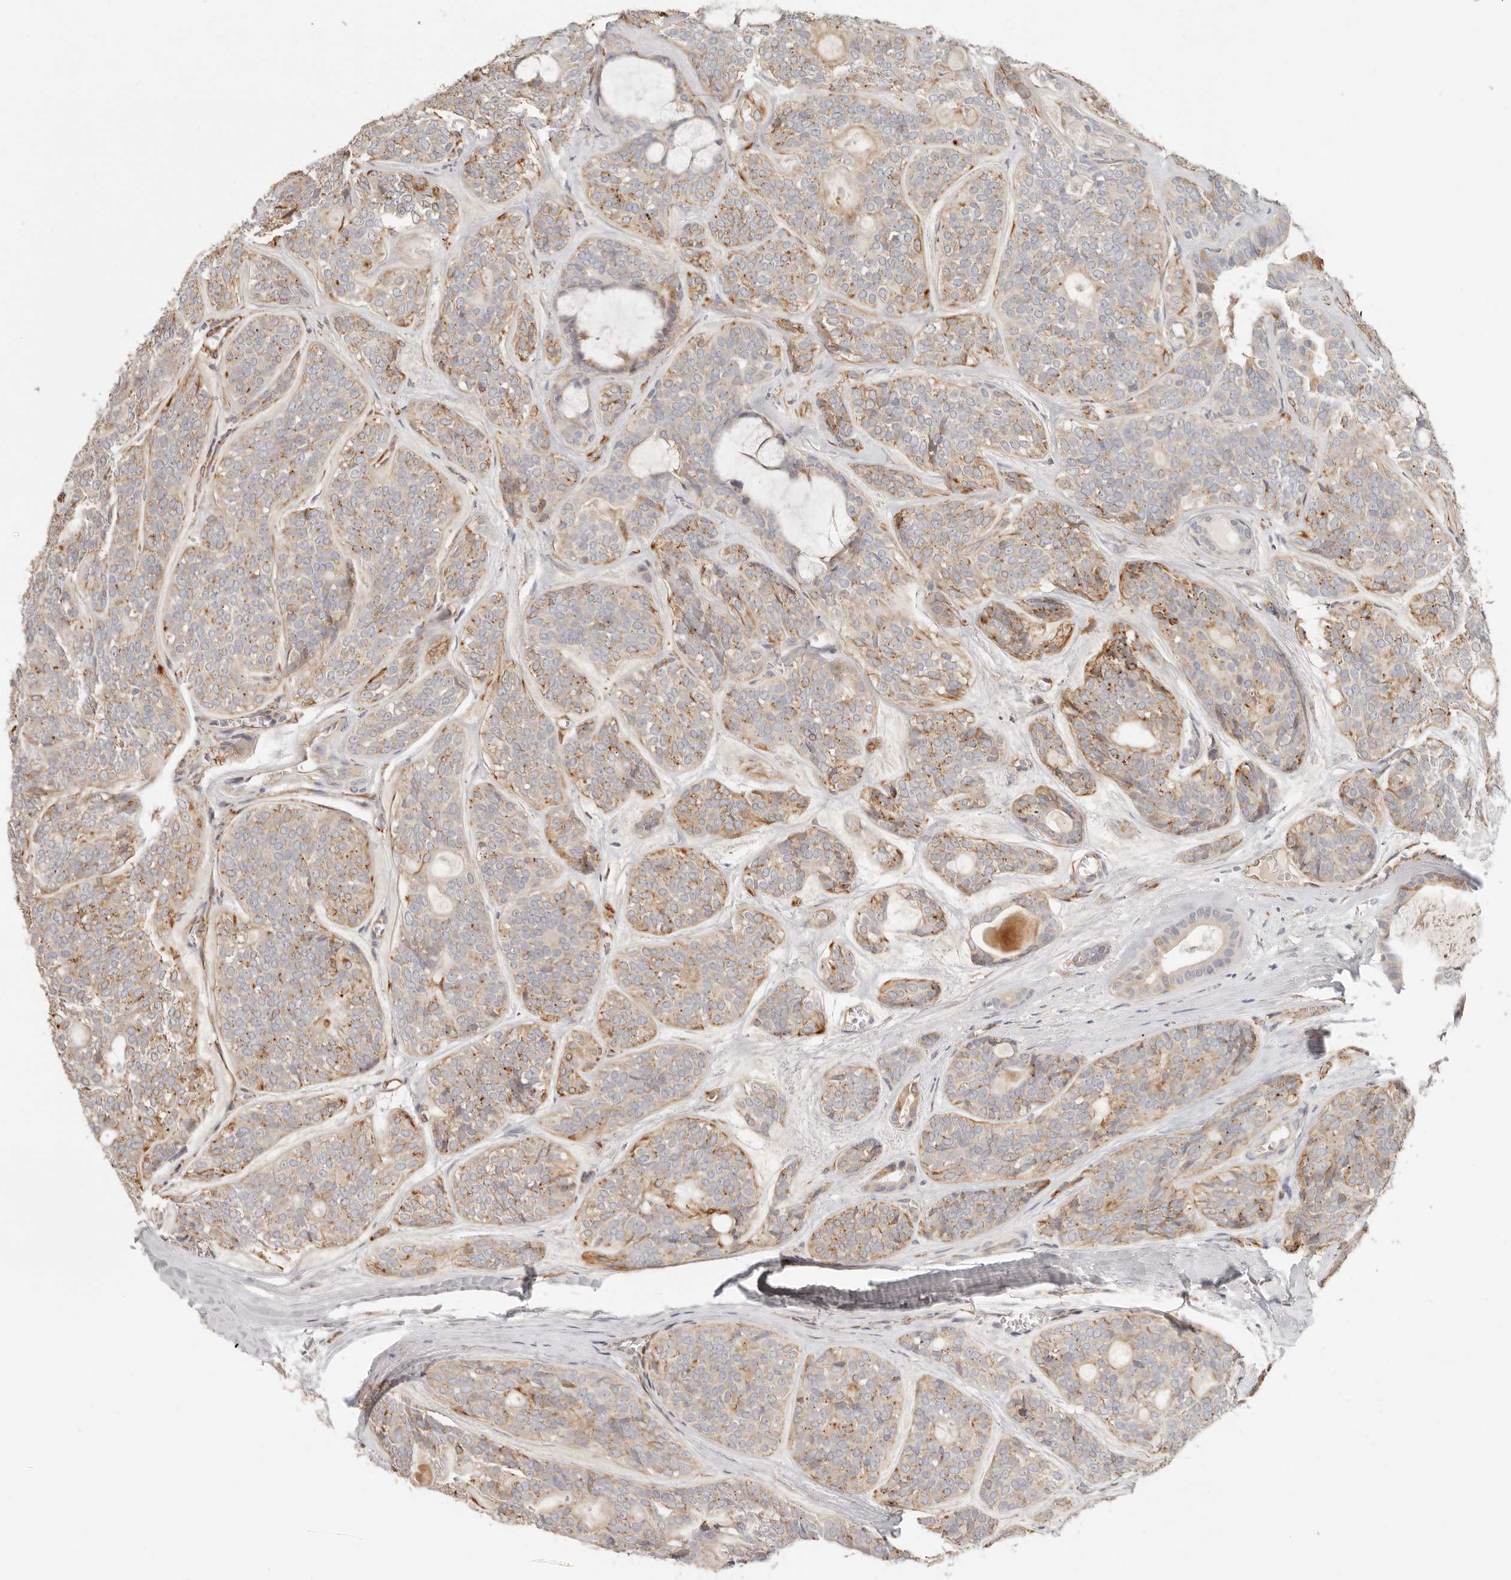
{"staining": {"intensity": "moderate", "quantity": "25%-75%", "location": "cytoplasmic/membranous"}, "tissue": "head and neck cancer", "cell_type": "Tumor cells", "image_type": "cancer", "snomed": [{"axis": "morphology", "description": "Adenocarcinoma, NOS"}, {"axis": "topography", "description": "Head-Neck"}], "caption": "Immunohistochemical staining of human head and neck adenocarcinoma shows medium levels of moderate cytoplasmic/membranous expression in approximately 25%-75% of tumor cells.", "gene": "SPRING1", "patient": {"sex": "male", "age": 66}}